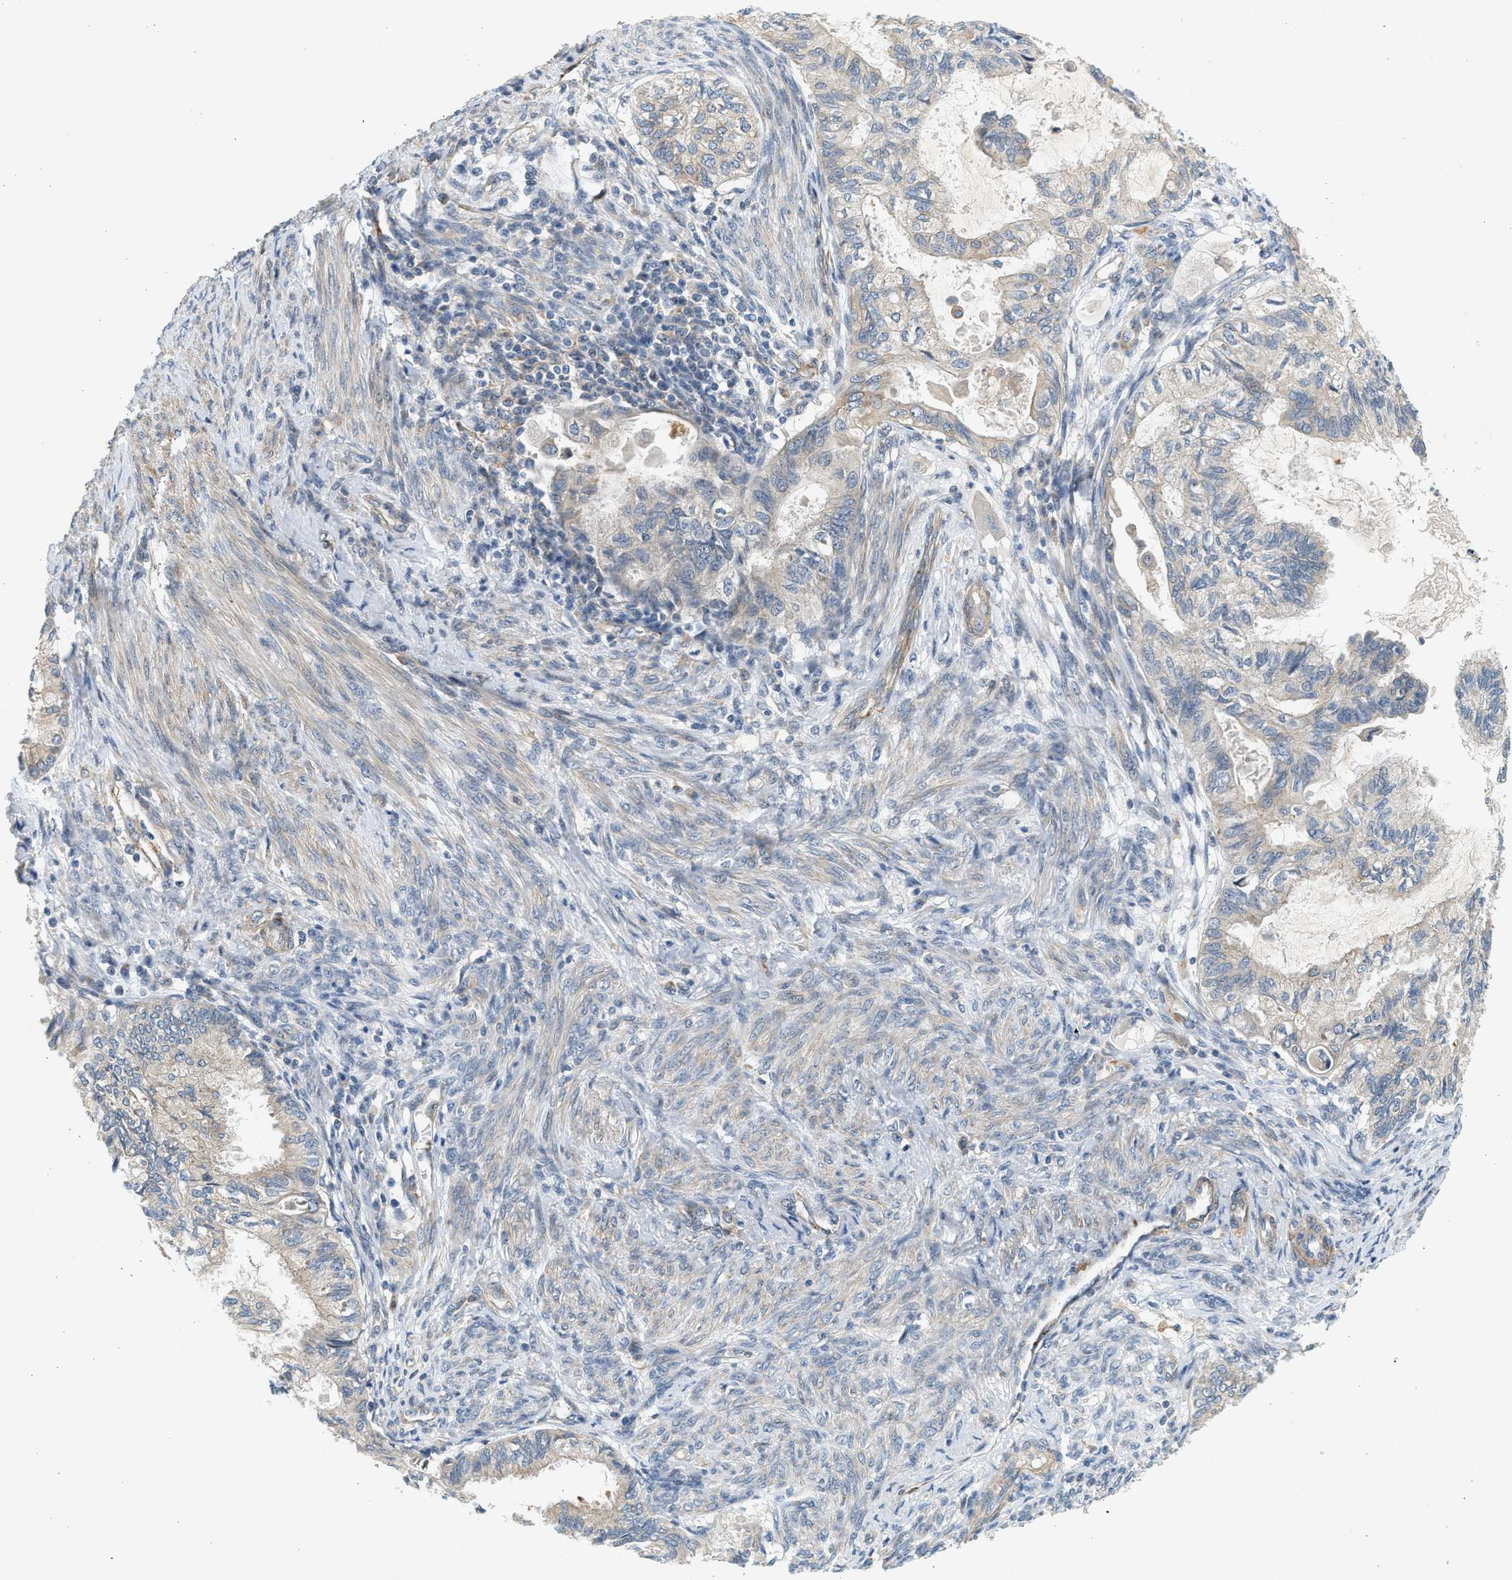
{"staining": {"intensity": "weak", "quantity": "<25%", "location": "cytoplasmic/membranous"}, "tissue": "cervical cancer", "cell_type": "Tumor cells", "image_type": "cancer", "snomed": [{"axis": "morphology", "description": "Normal tissue, NOS"}, {"axis": "morphology", "description": "Adenocarcinoma, NOS"}, {"axis": "topography", "description": "Cervix"}, {"axis": "topography", "description": "Endometrium"}], "caption": "A histopathology image of human cervical cancer (adenocarcinoma) is negative for staining in tumor cells.", "gene": "KDELR2", "patient": {"sex": "female", "age": 86}}